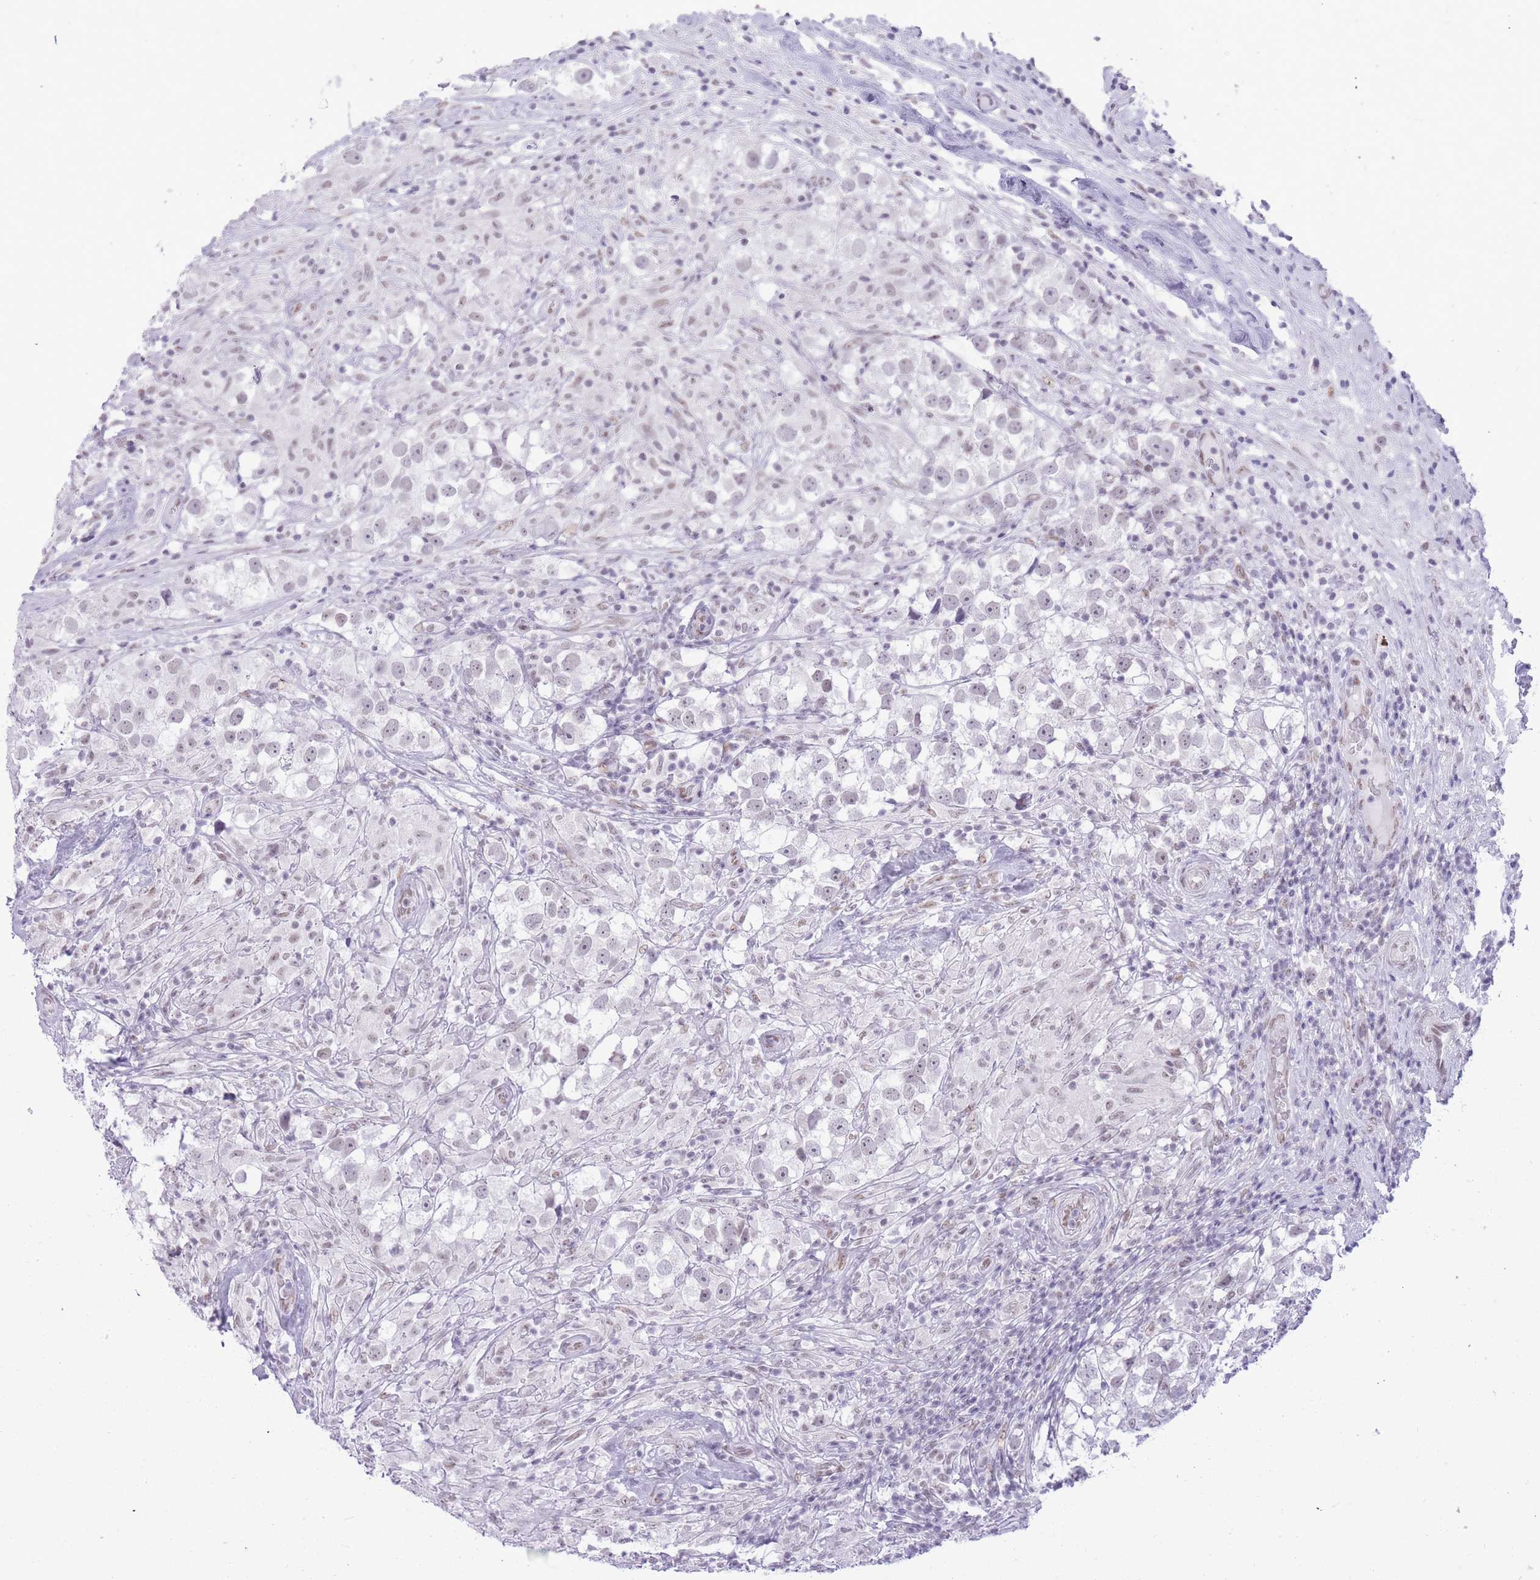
{"staining": {"intensity": "negative", "quantity": "none", "location": "none"}, "tissue": "testis cancer", "cell_type": "Tumor cells", "image_type": "cancer", "snomed": [{"axis": "morphology", "description": "Seminoma, NOS"}, {"axis": "topography", "description": "Testis"}], "caption": "Seminoma (testis) was stained to show a protein in brown. There is no significant positivity in tumor cells.", "gene": "ZBED5", "patient": {"sex": "male", "age": 46}}